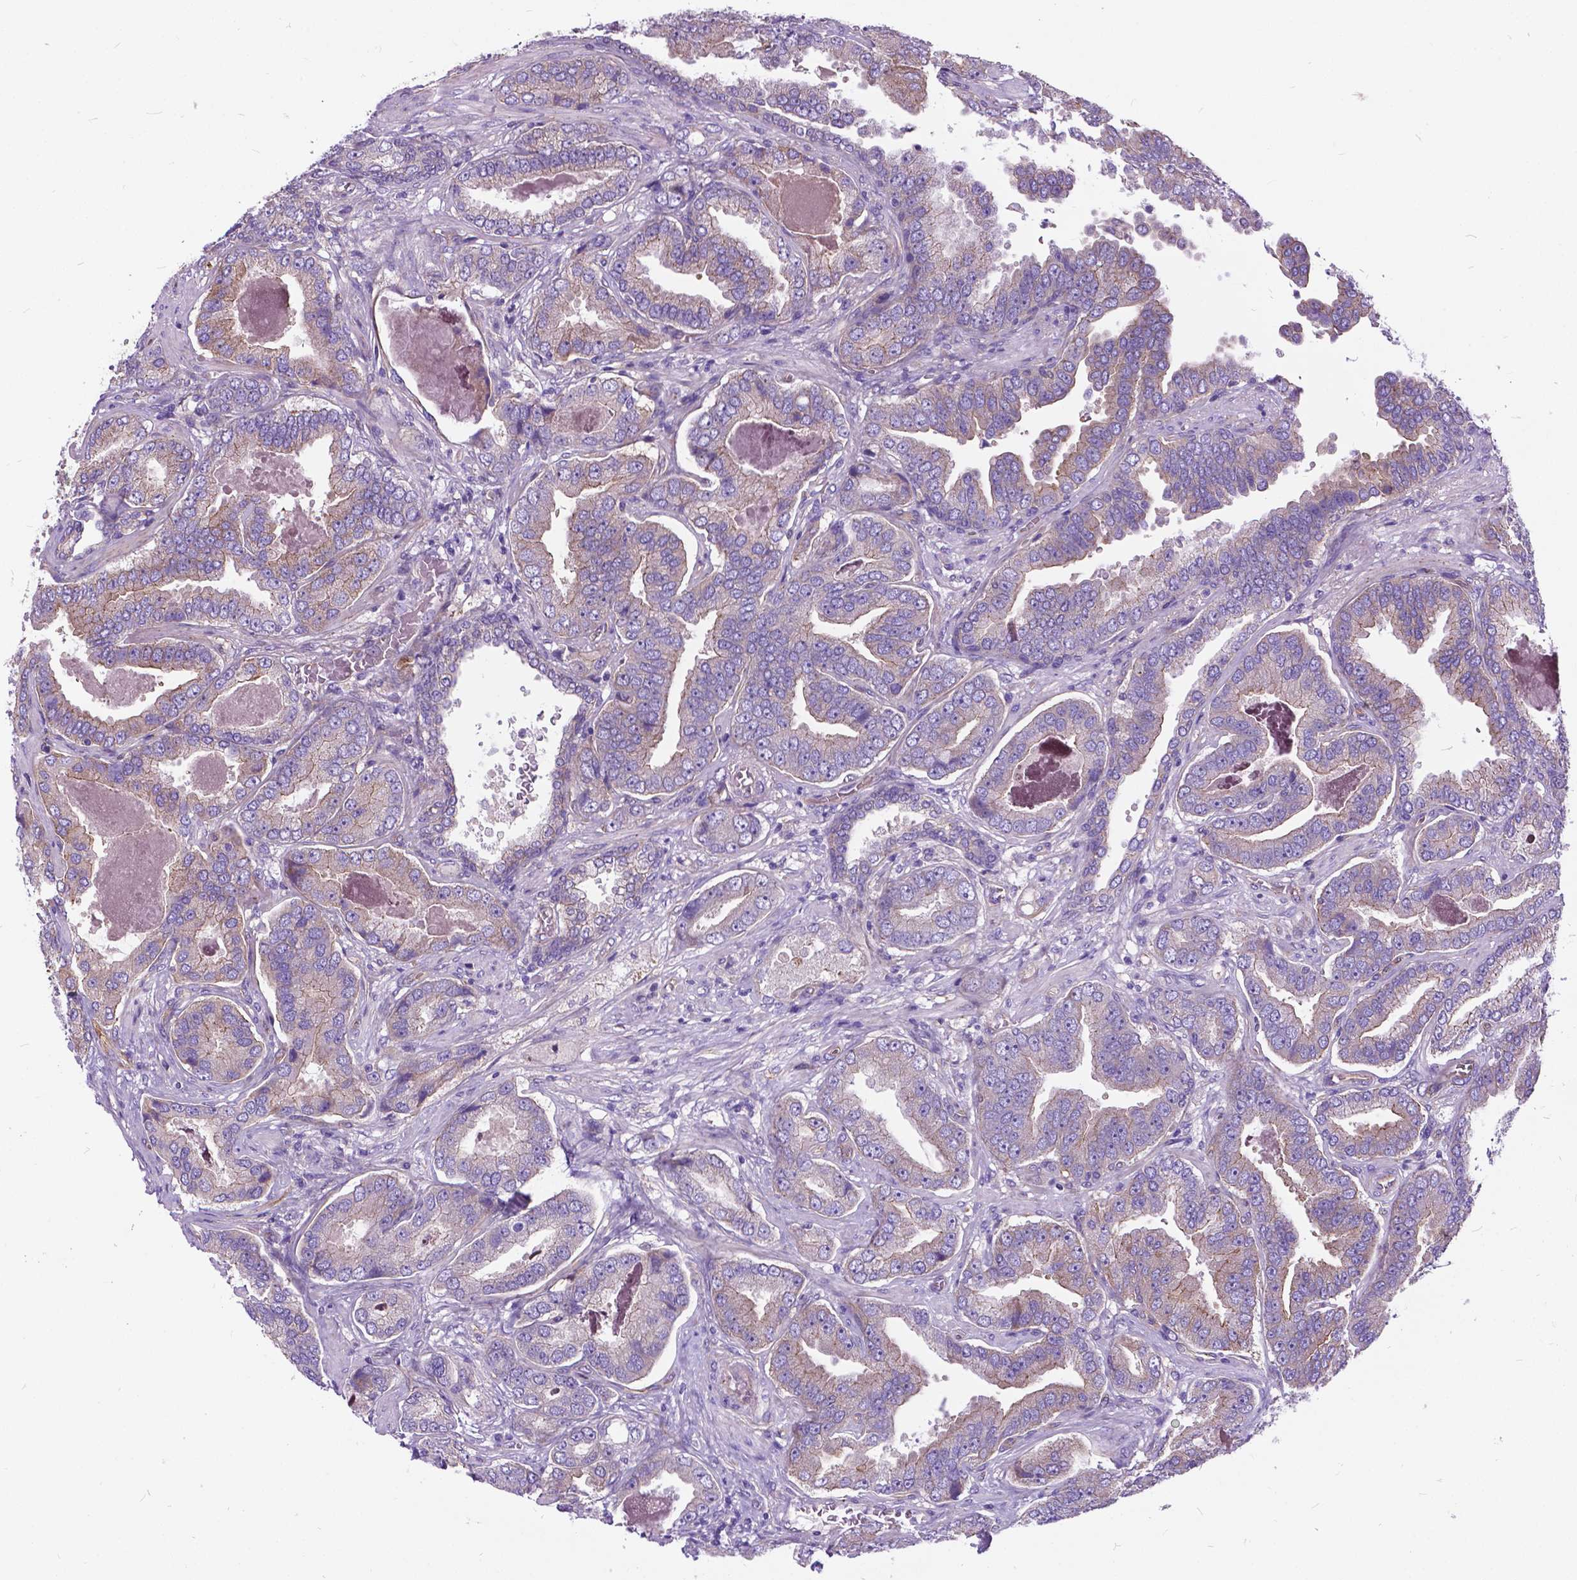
{"staining": {"intensity": "negative", "quantity": "none", "location": "none"}, "tissue": "prostate cancer", "cell_type": "Tumor cells", "image_type": "cancer", "snomed": [{"axis": "morphology", "description": "Adenocarcinoma, NOS"}, {"axis": "topography", "description": "Prostate"}], "caption": "An IHC image of prostate adenocarcinoma is shown. There is no staining in tumor cells of prostate adenocarcinoma.", "gene": "FLT4", "patient": {"sex": "male", "age": 64}}